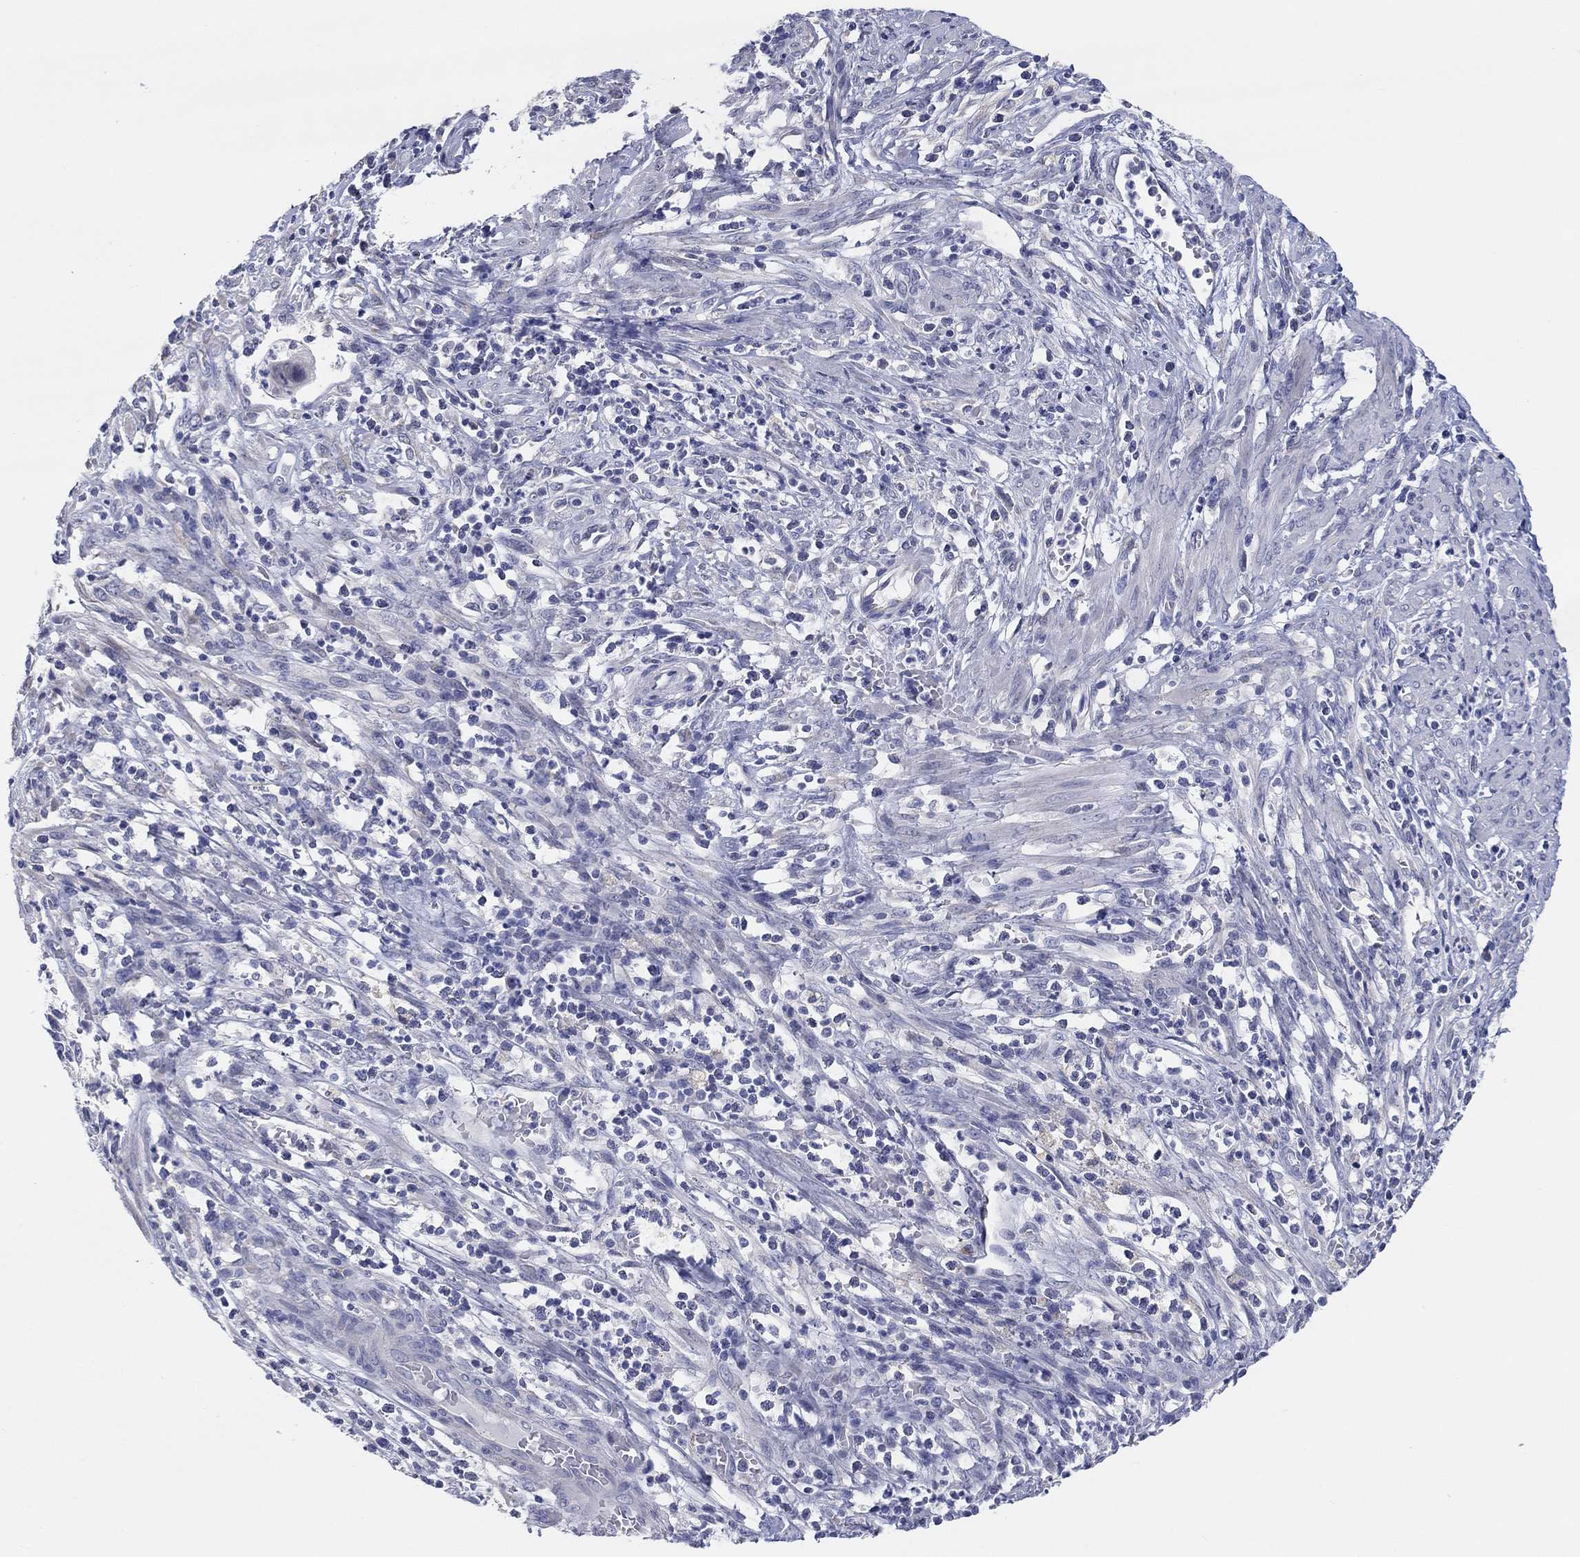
{"staining": {"intensity": "negative", "quantity": "none", "location": "none"}, "tissue": "cervical cancer", "cell_type": "Tumor cells", "image_type": "cancer", "snomed": [{"axis": "morphology", "description": "Squamous cell carcinoma, NOS"}, {"axis": "topography", "description": "Cervix"}], "caption": "A histopathology image of human cervical cancer is negative for staining in tumor cells.", "gene": "LRRC4C", "patient": {"sex": "female", "age": 70}}